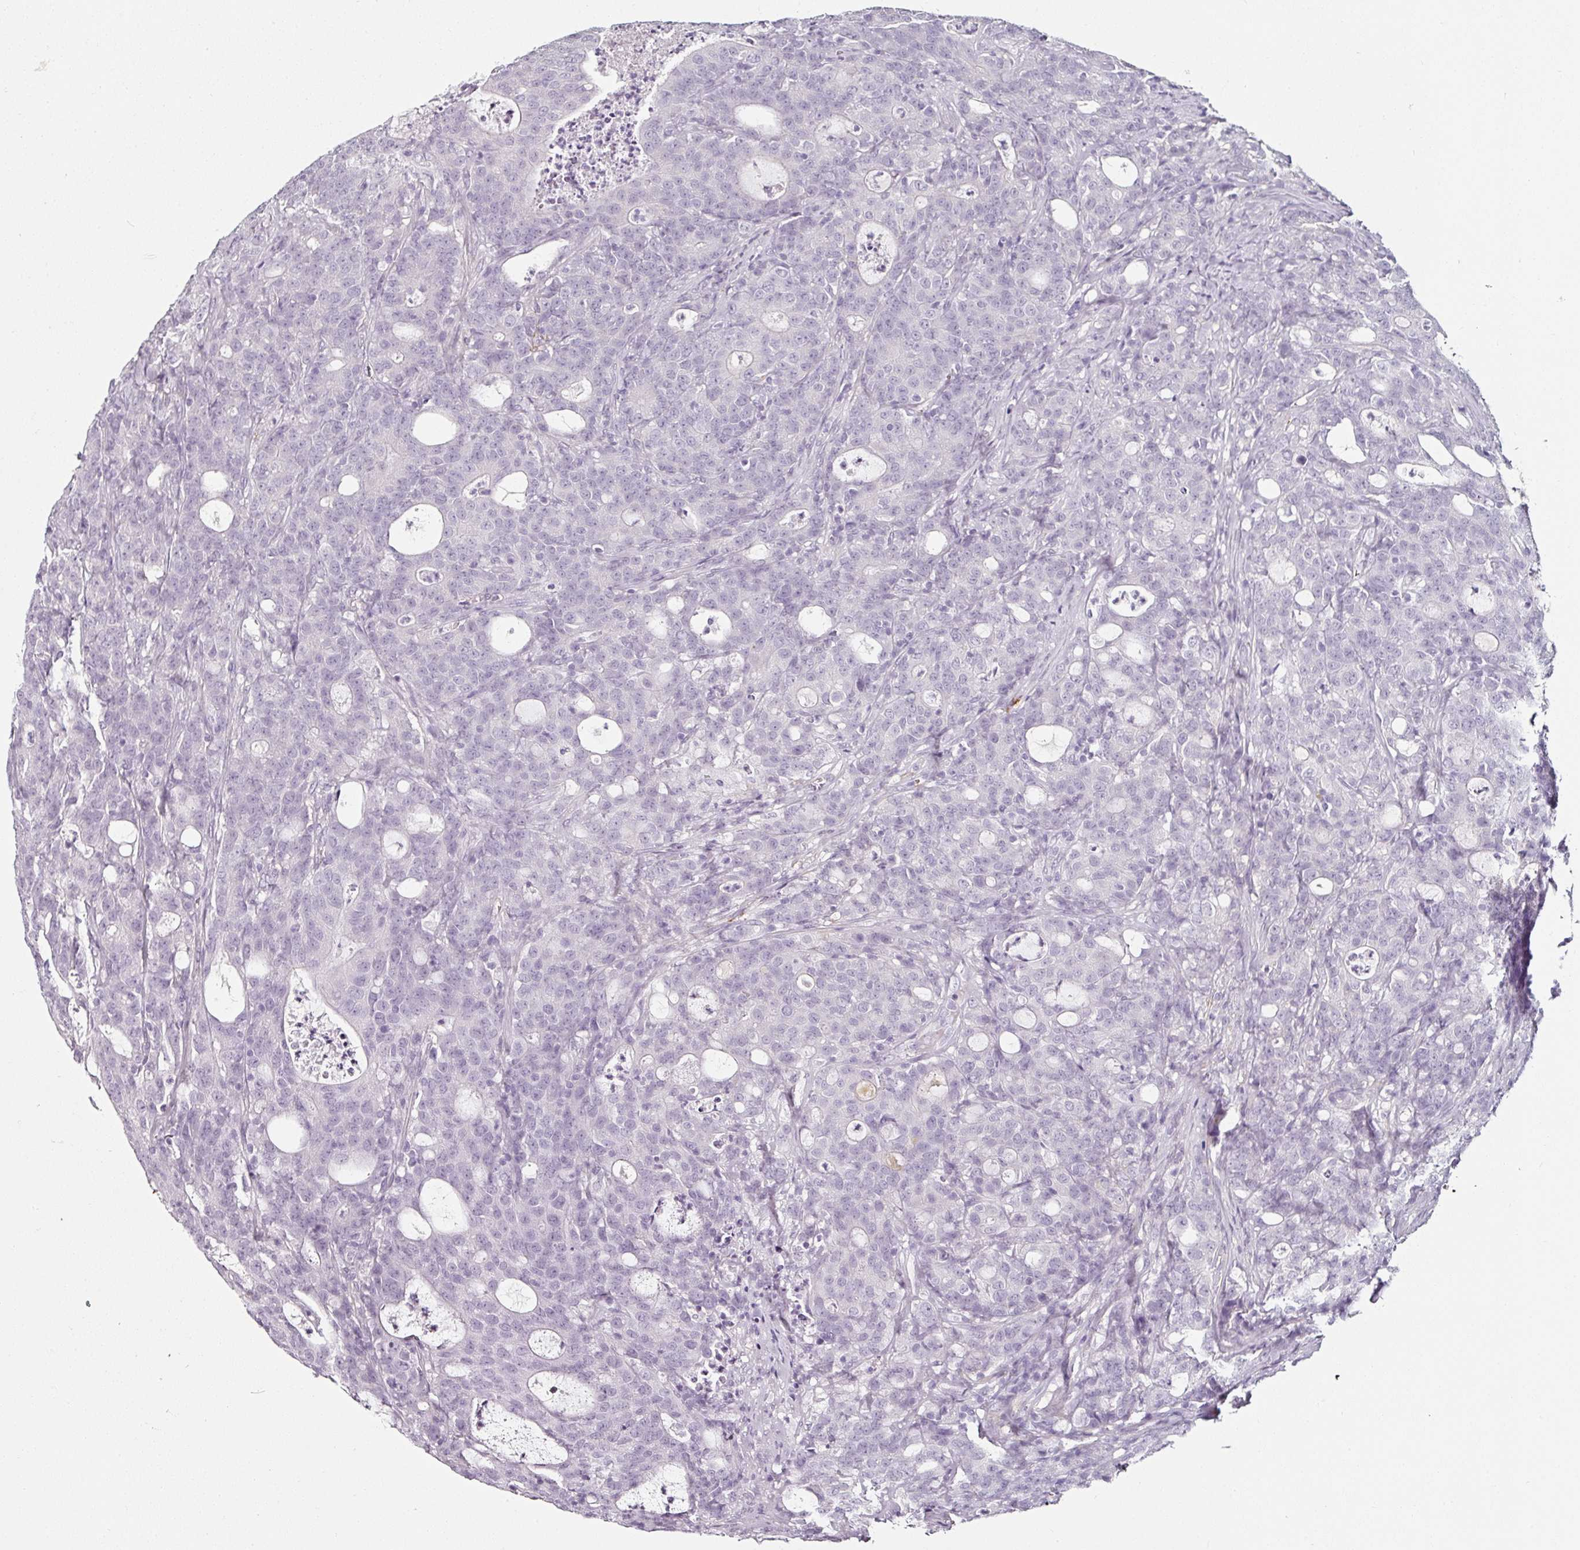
{"staining": {"intensity": "negative", "quantity": "none", "location": "none"}, "tissue": "colorectal cancer", "cell_type": "Tumor cells", "image_type": "cancer", "snomed": [{"axis": "morphology", "description": "Adenocarcinoma, NOS"}, {"axis": "topography", "description": "Colon"}], "caption": "Immunohistochemistry histopathology image of human colorectal cancer stained for a protein (brown), which reveals no staining in tumor cells. (DAB immunohistochemistry with hematoxylin counter stain).", "gene": "CAP2", "patient": {"sex": "male", "age": 83}}